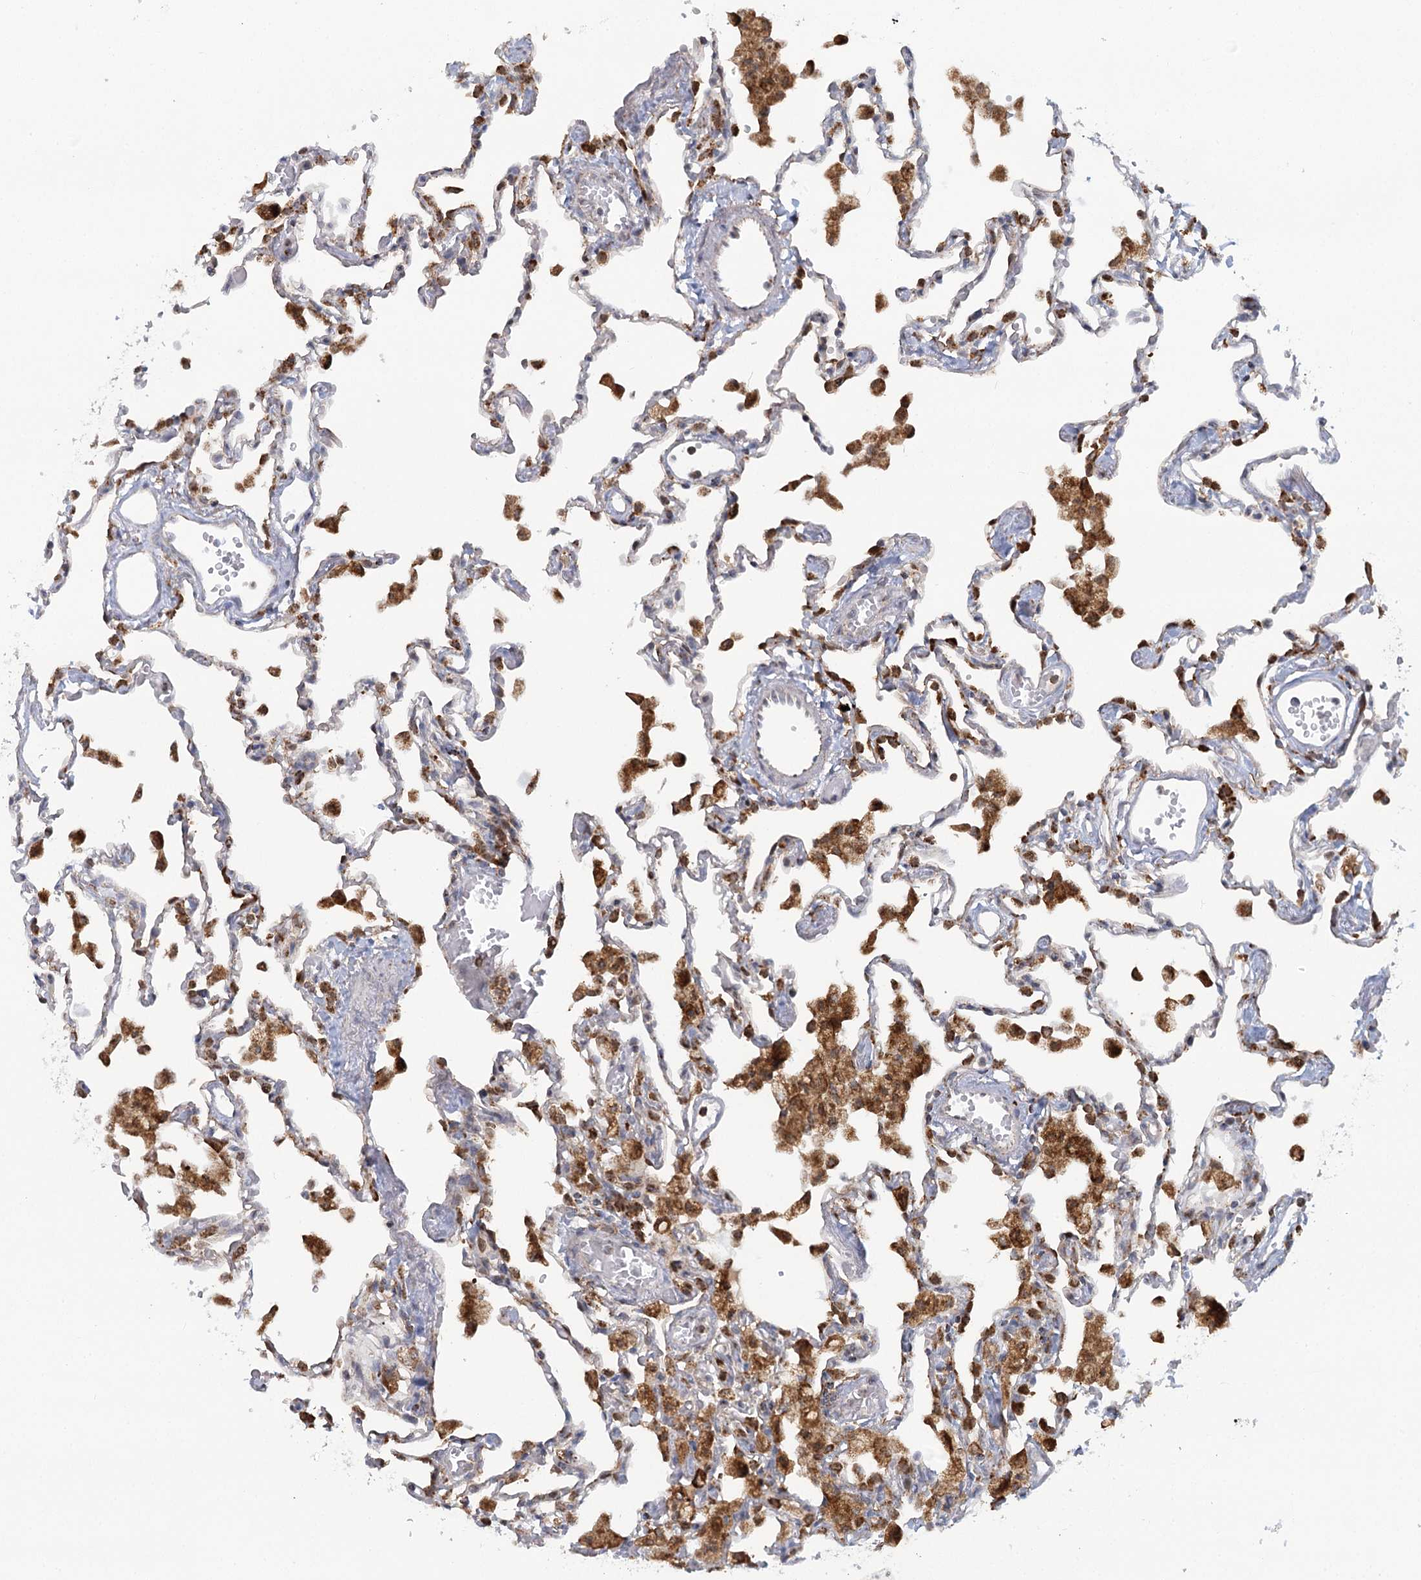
{"staining": {"intensity": "moderate", "quantity": "25%-75%", "location": "cytoplasmic/membranous"}, "tissue": "lung", "cell_type": "Alveolar cells", "image_type": "normal", "snomed": [{"axis": "morphology", "description": "Normal tissue, NOS"}, {"axis": "topography", "description": "Bronchus"}, {"axis": "topography", "description": "Lung"}], "caption": "Lung stained with IHC exhibits moderate cytoplasmic/membranous expression in about 25%-75% of alveolar cells.", "gene": "TAS1R1", "patient": {"sex": "female", "age": 49}}